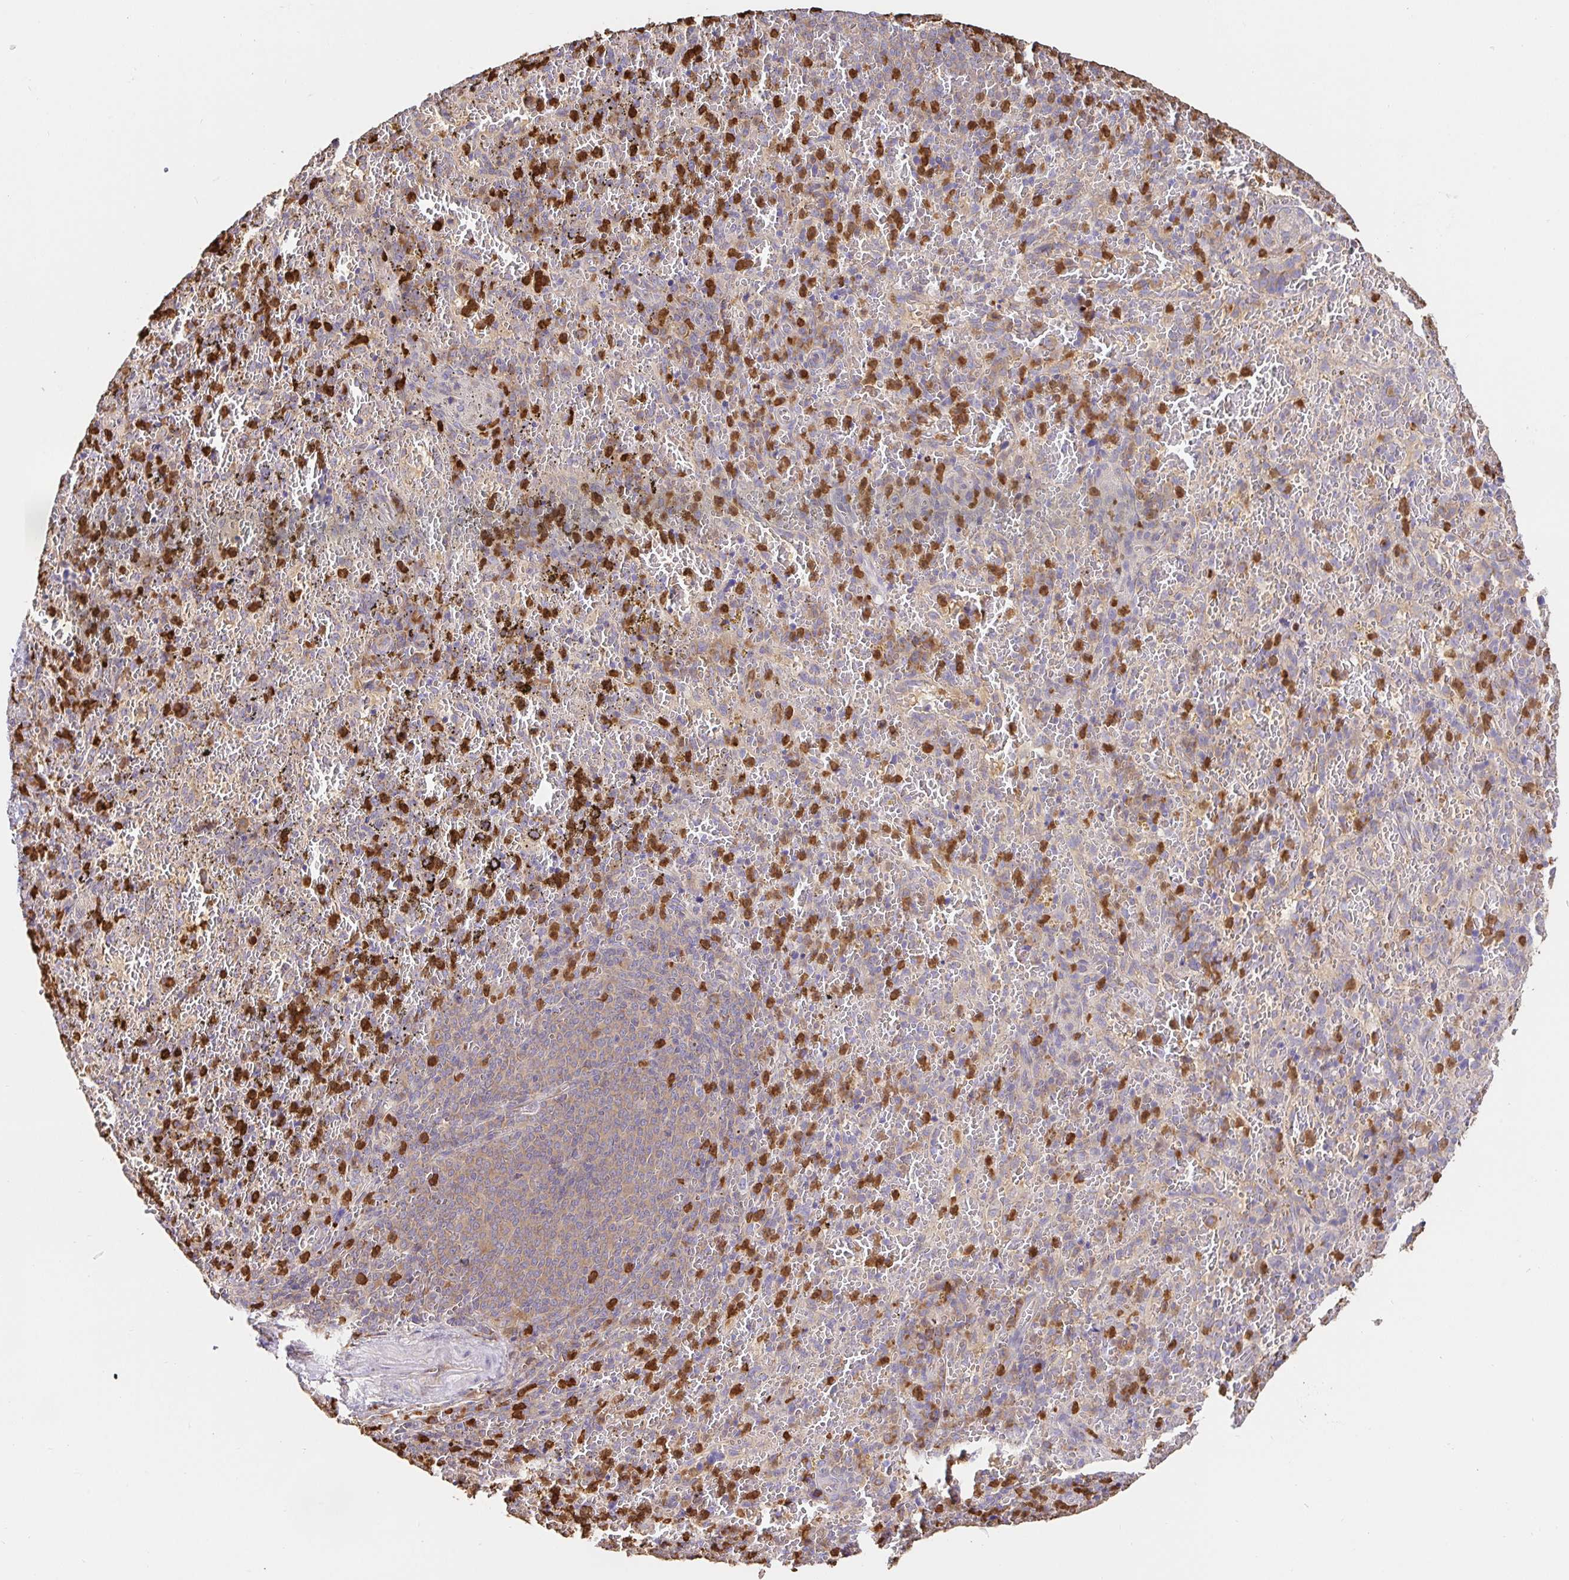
{"staining": {"intensity": "strong", "quantity": "25%-75%", "location": "cytoplasmic/membranous"}, "tissue": "spleen", "cell_type": "Cells in red pulp", "image_type": "normal", "snomed": [{"axis": "morphology", "description": "Normal tissue, NOS"}, {"axis": "topography", "description": "Spleen"}], "caption": "A high amount of strong cytoplasmic/membranous positivity is present in about 25%-75% of cells in red pulp in normal spleen.", "gene": "PDPK1", "patient": {"sex": "female", "age": 50}}